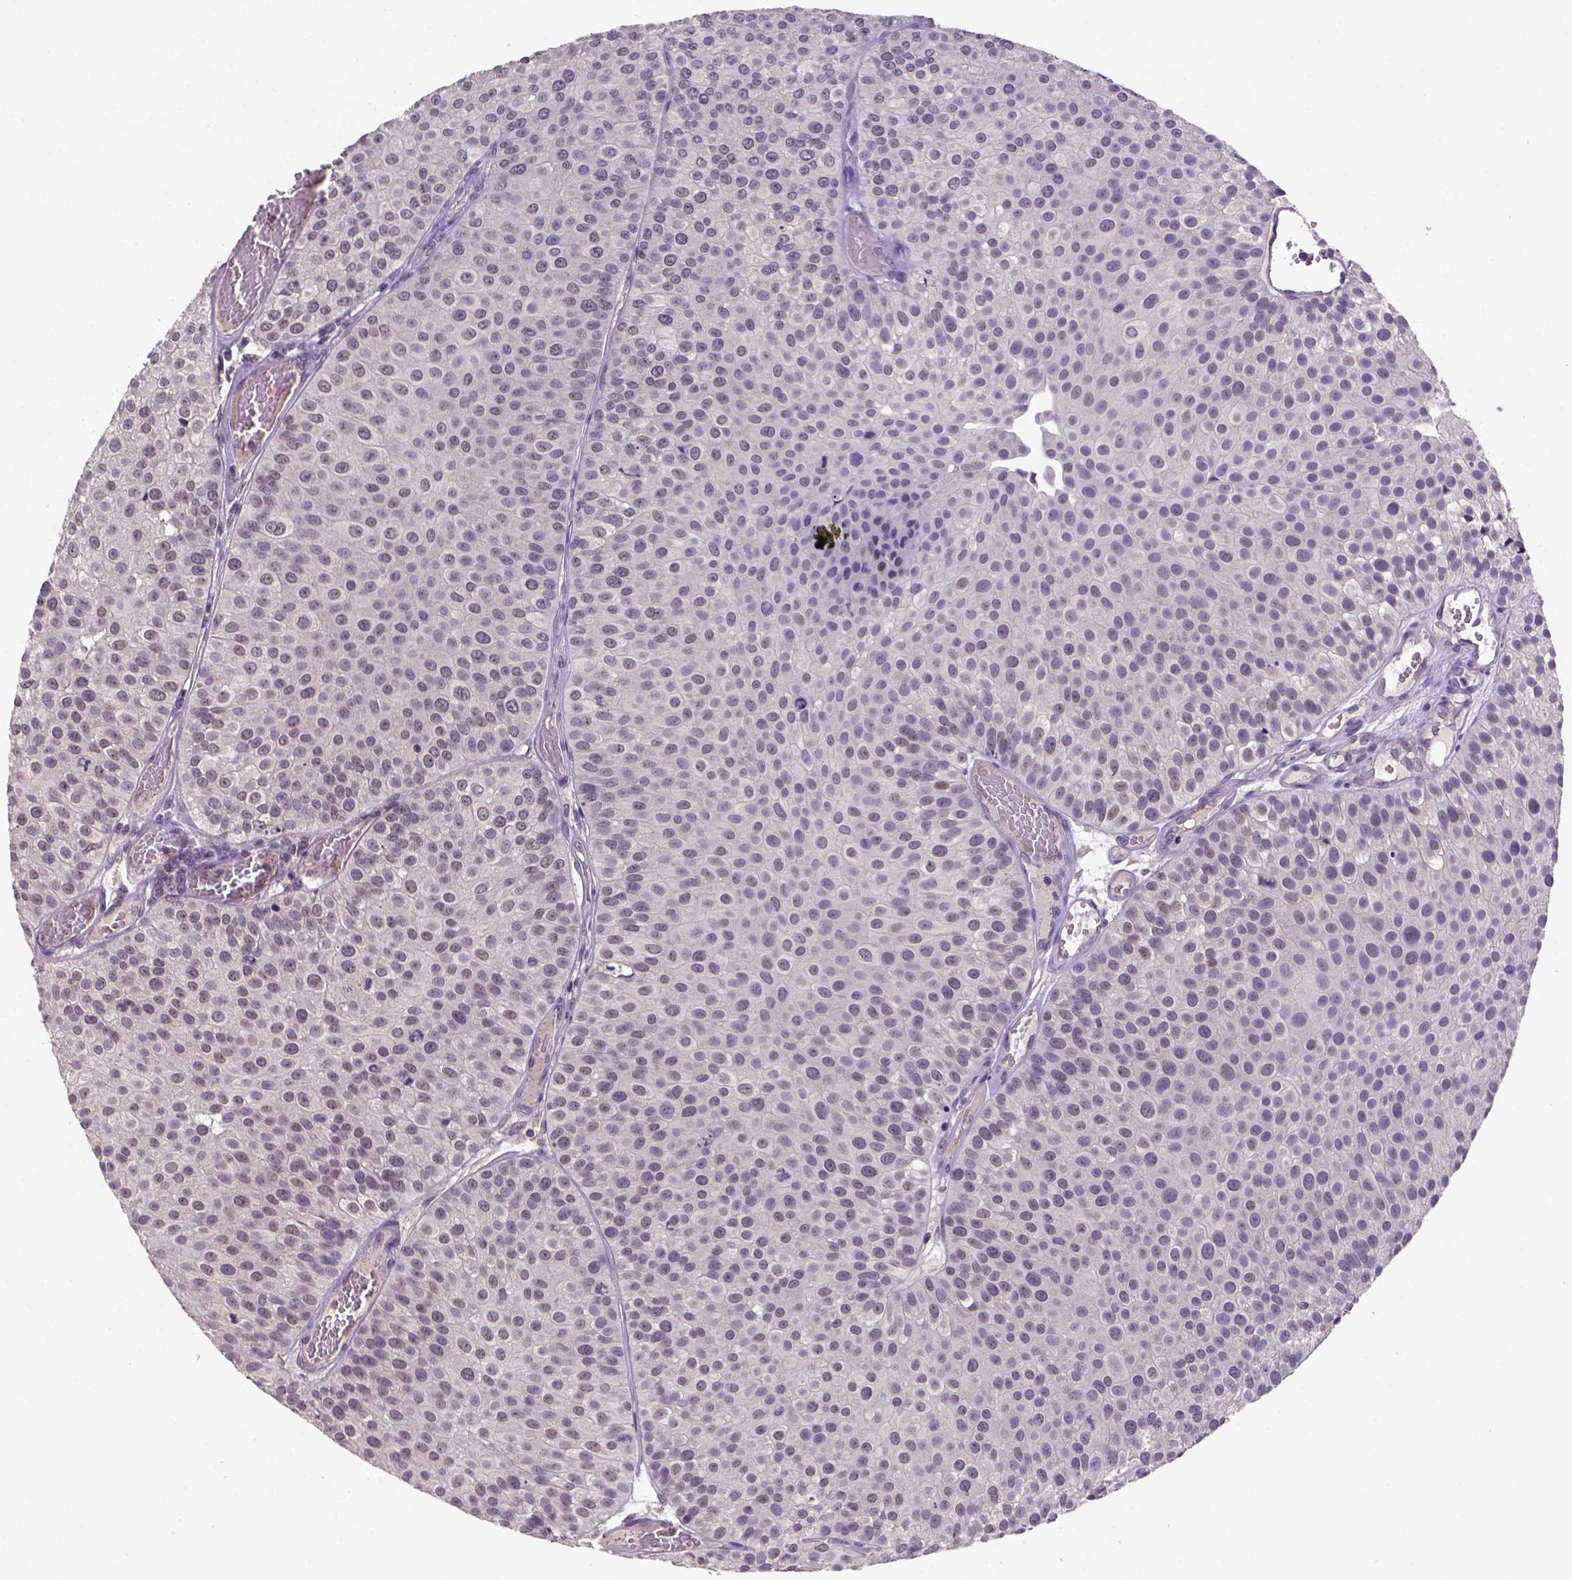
{"staining": {"intensity": "weak", "quantity": "25%-75%", "location": "nuclear"}, "tissue": "urothelial cancer", "cell_type": "Tumor cells", "image_type": "cancer", "snomed": [{"axis": "morphology", "description": "Urothelial carcinoma, Low grade"}, {"axis": "topography", "description": "Urinary bladder"}], "caption": "Immunohistochemical staining of low-grade urothelial carcinoma displays low levels of weak nuclear protein positivity in approximately 25%-75% of tumor cells. (Stains: DAB (3,3'-diaminobenzidine) in brown, nuclei in blue, Microscopy: brightfield microscopy at high magnification).", "gene": "SCML4", "patient": {"sex": "female", "age": 87}}